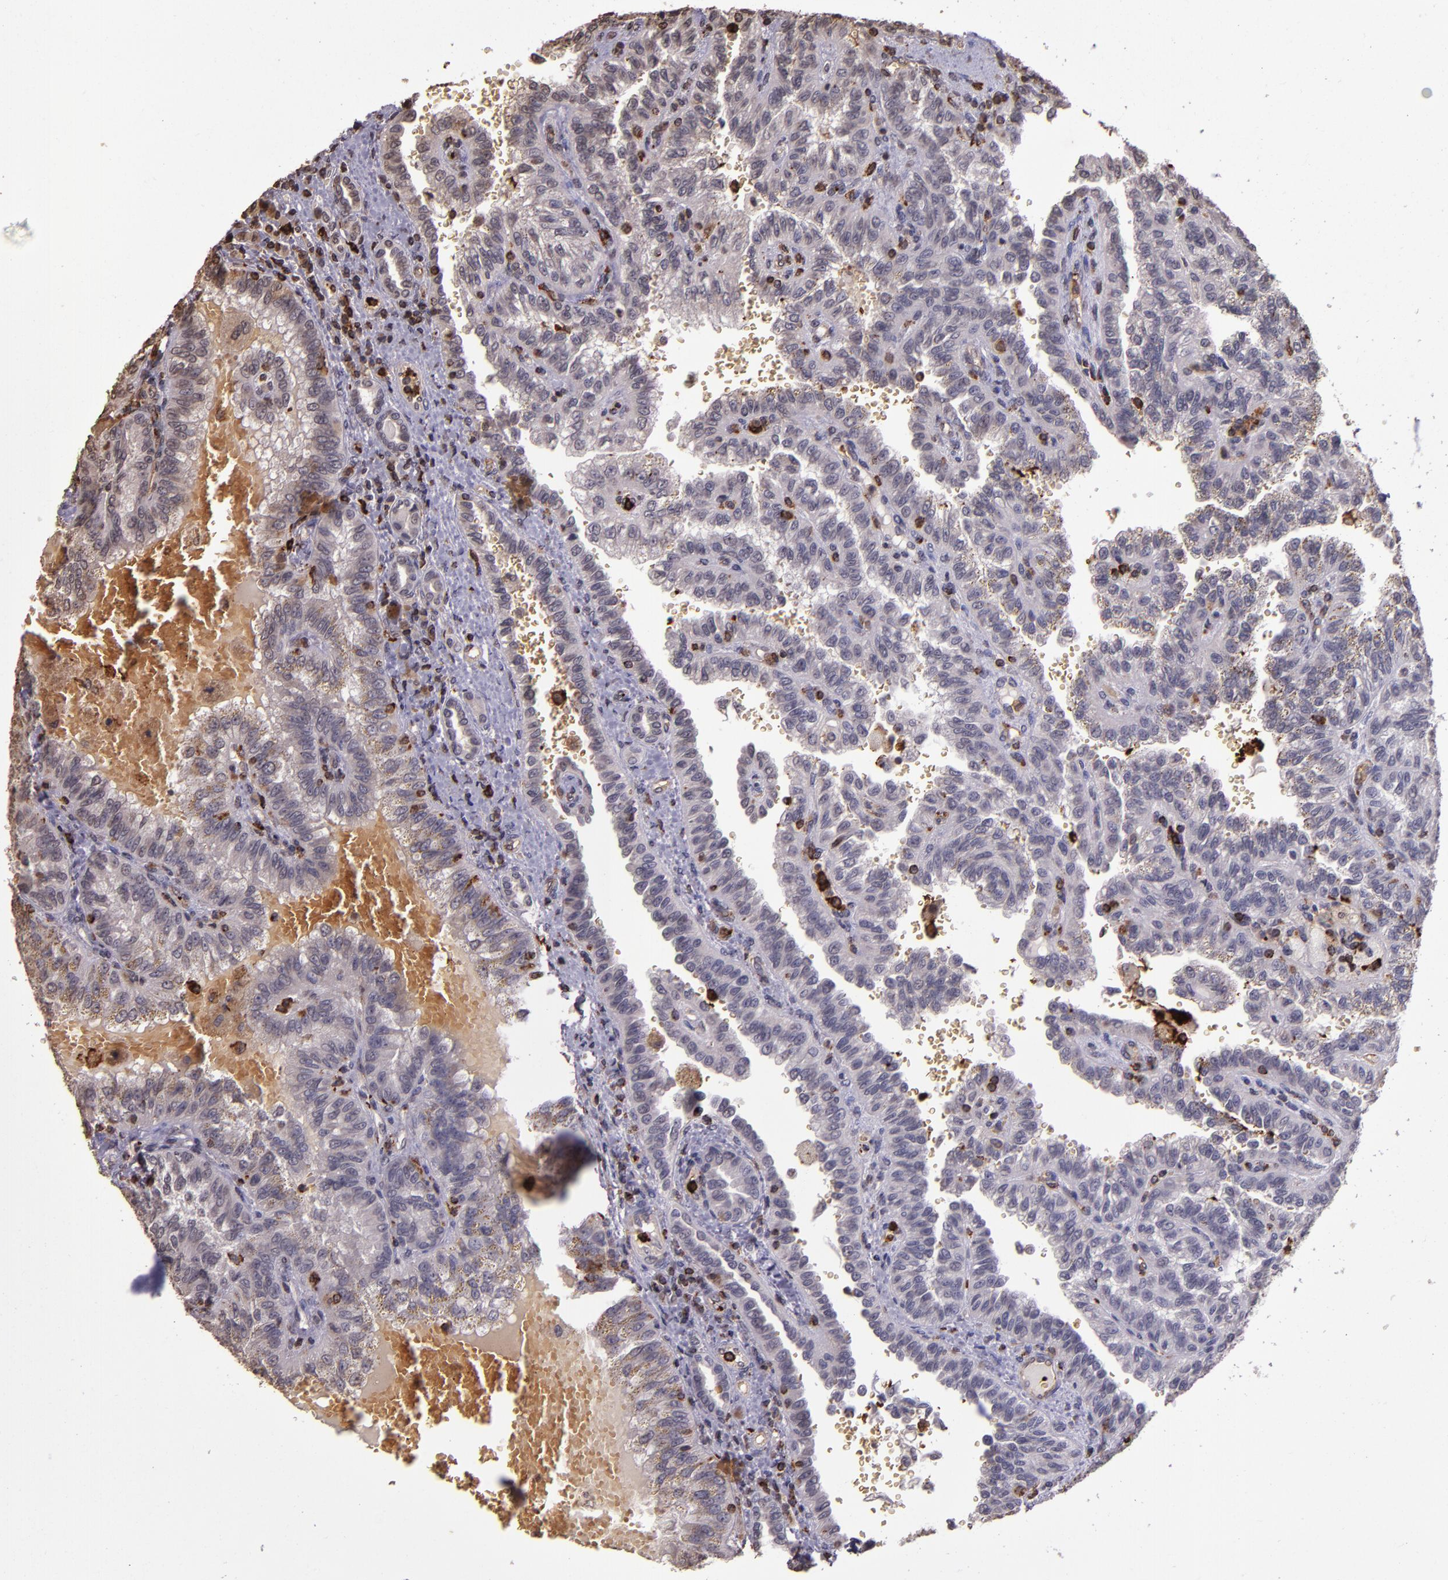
{"staining": {"intensity": "negative", "quantity": "none", "location": "none"}, "tissue": "renal cancer", "cell_type": "Tumor cells", "image_type": "cancer", "snomed": [{"axis": "morphology", "description": "Inflammation, NOS"}, {"axis": "morphology", "description": "Adenocarcinoma, NOS"}, {"axis": "topography", "description": "Kidney"}], "caption": "Tumor cells are negative for protein expression in human renal cancer.", "gene": "SLC2A3", "patient": {"sex": "male", "age": 68}}